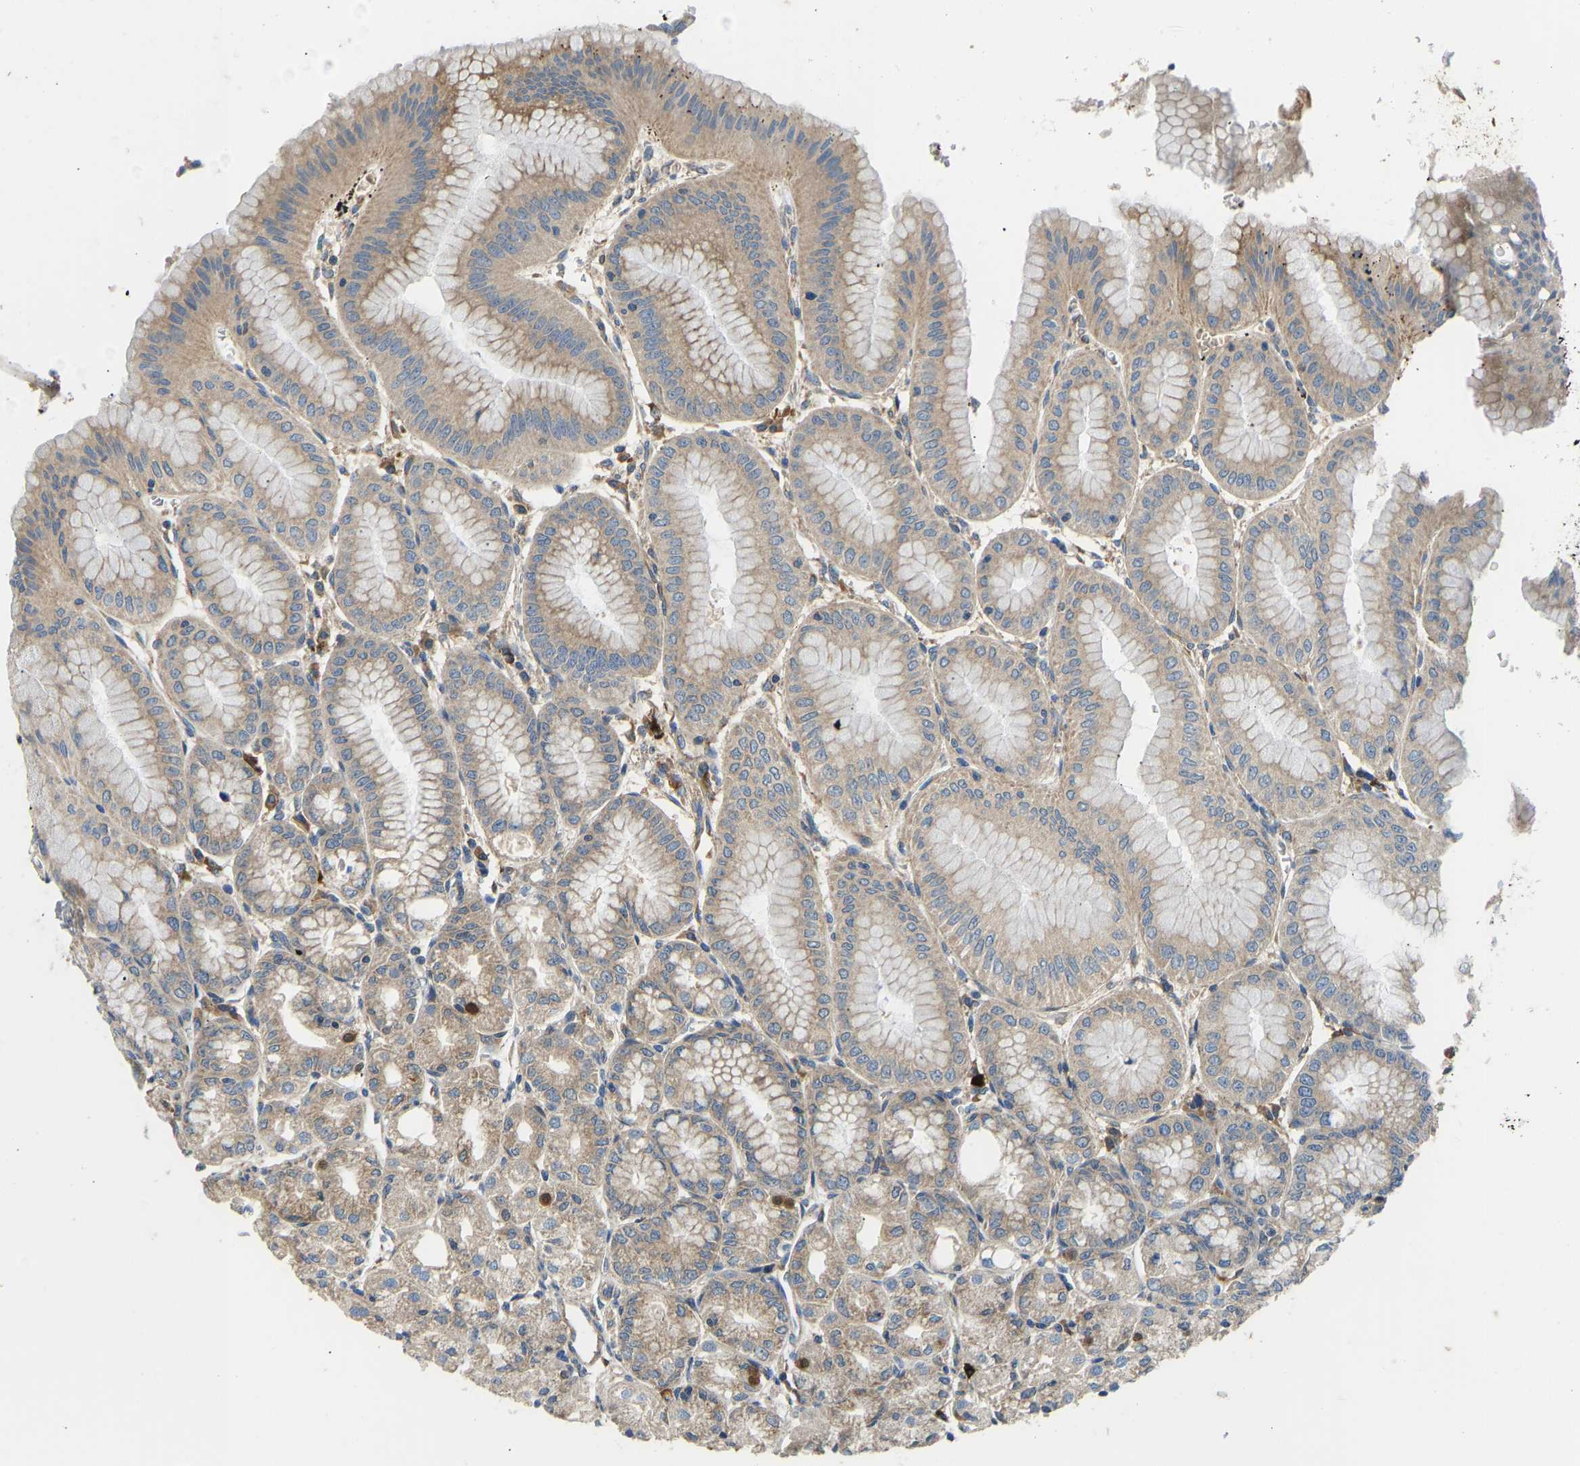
{"staining": {"intensity": "moderate", "quantity": ">75%", "location": "cytoplasmic/membranous"}, "tissue": "stomach", "cell_type": "Glandular cells", "image_type": "normal", "snomed": [{"axis": "morphology", "description": "Normal tissue, NOS"}, {"axis": "topography", "description": "Stomach, lower"}], "caption": "Protein analysis of benign stomach exhibits moderate cytoplasmic/membranous expression in approximately >75% of glandular cells.", "gene": "RBP1", "patient": {"sex": "male", "age": 71}}